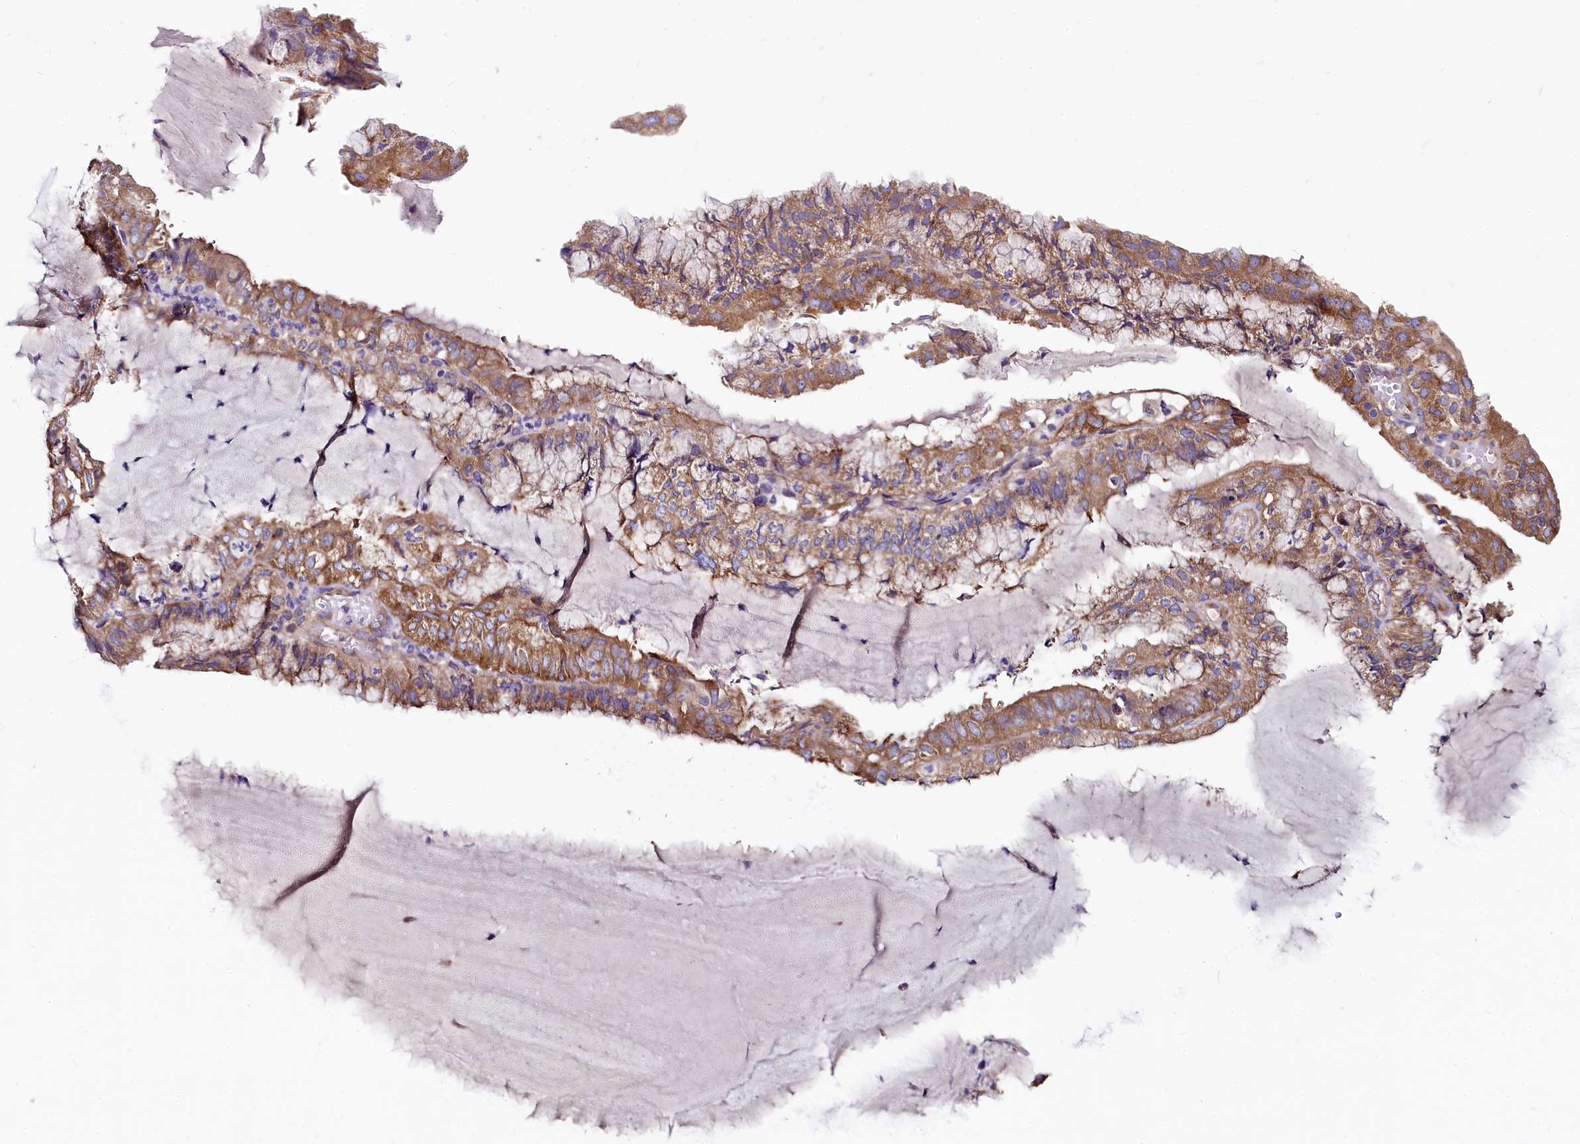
{"staining": {"intensity": "moderate", "quantity": ">75%", "location": "cytoplasmic/membranous"}, "tissue": "endometrial cancer", "cell_type": "Tumor cells", "image_type": "cancer", "snomed": [{"axis": "morphology", "description": "Adenocarcinoma, NOS"}, {"axis": "topography", "description": "Endometrium"}], "caption": "A micrograph of human adenocarcinoma (endometrial) stained for a protein reveals moderate cytoplasmic/membranous brown staining in tumor cells.", "gene": "QARS1", "patient": {"sex": "female", "age": 81}}